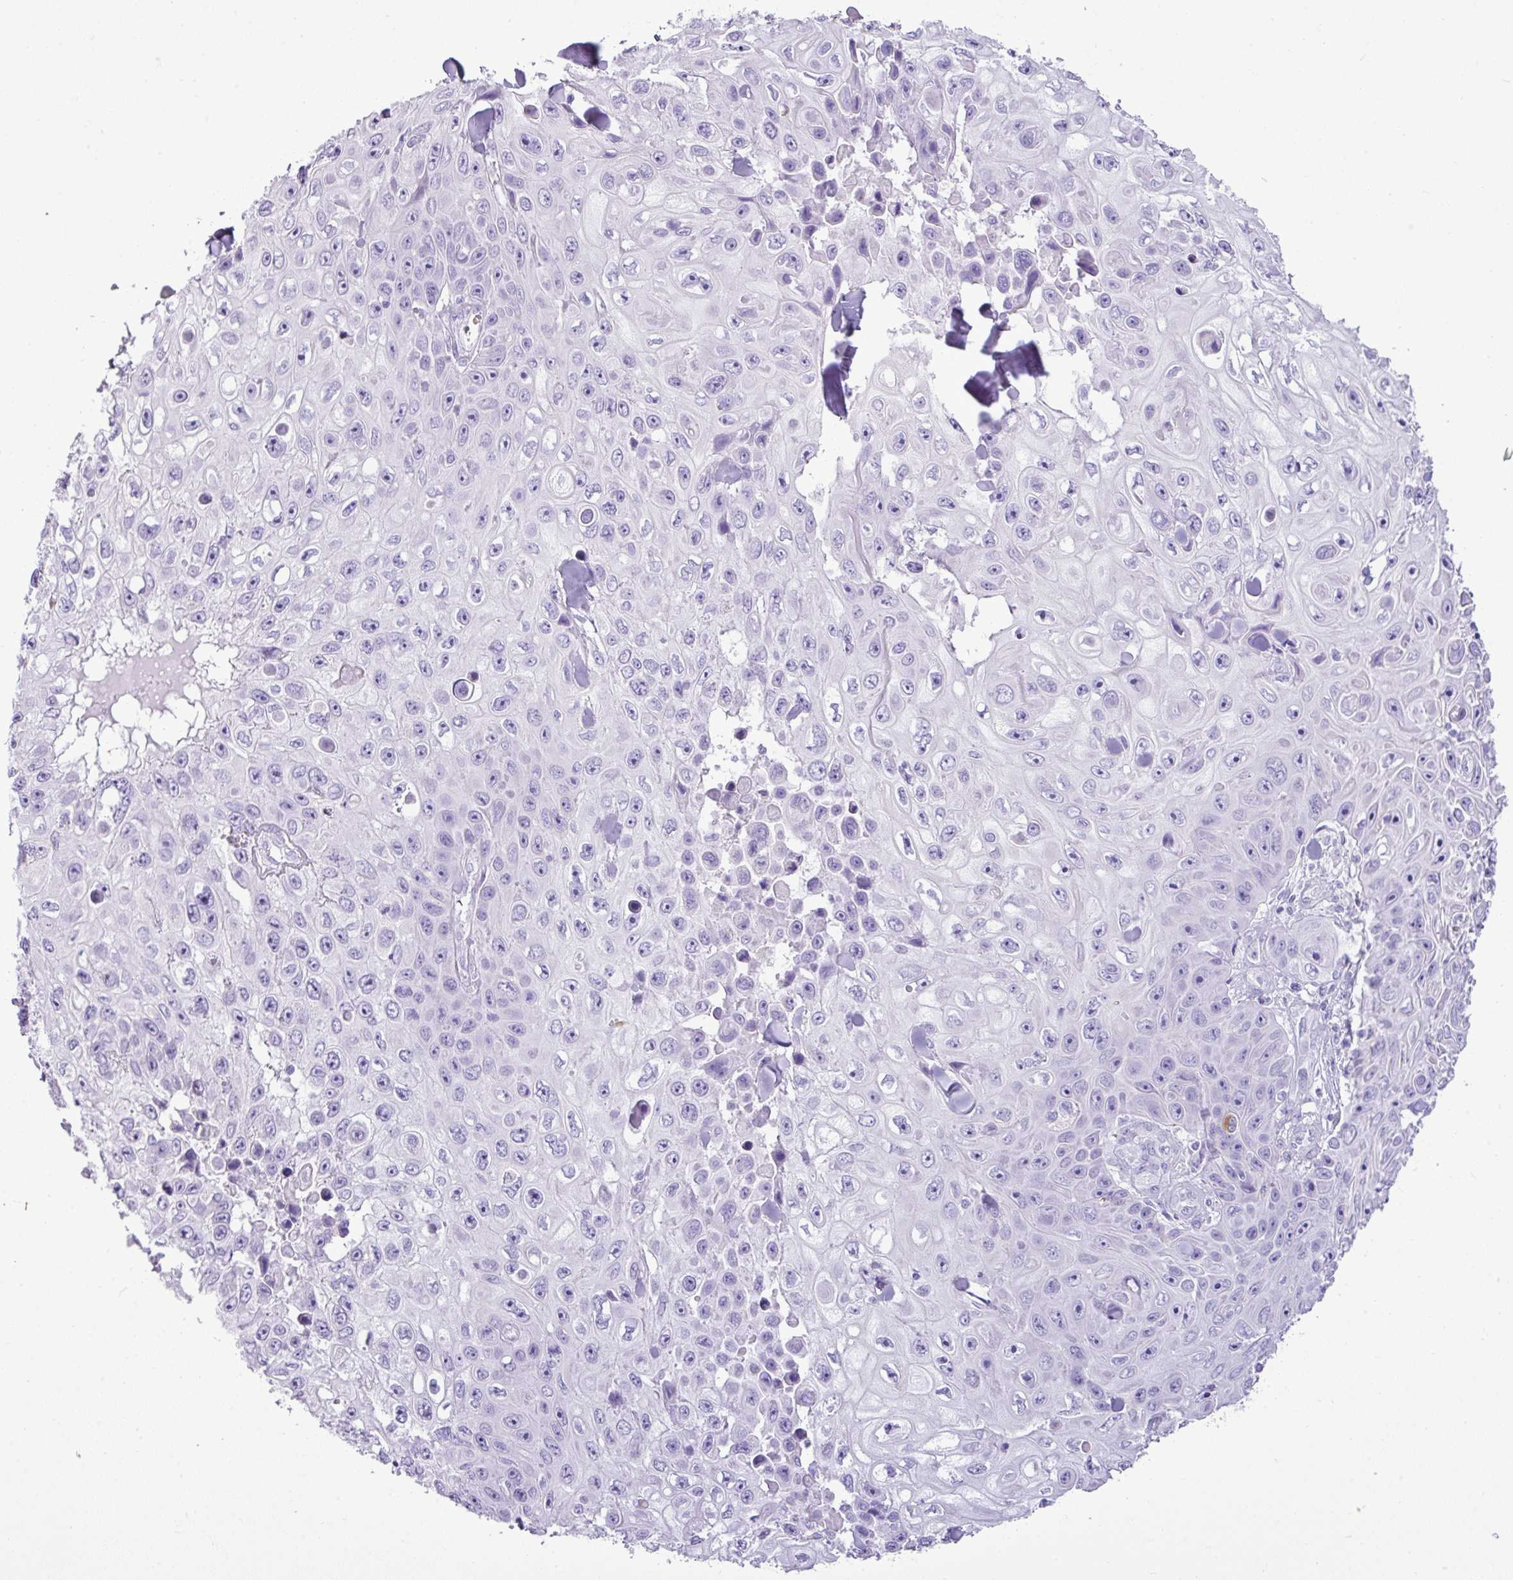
{"staining": {"intensity": "negative", "quantity": "none", "location": "none"}, "tissue": "skin cancer", "cell_type": "Tumor cells", "image_type": "cancer", "snomed": [{"axis": "morphology", "description": "Squamous cell carcinoma, NOS"}, {"axis": "topography", "description": "Skin"}], "caption": "Immunohistochemistry (IHC) histopathology image of neoplastic tissue: squamous cell carcinoma (skin) stained with DAB shows no significant protein positivity in tumor cells.", "gene": "ZSCAN5A", "patient": {"sex": "male", "age": 82}}